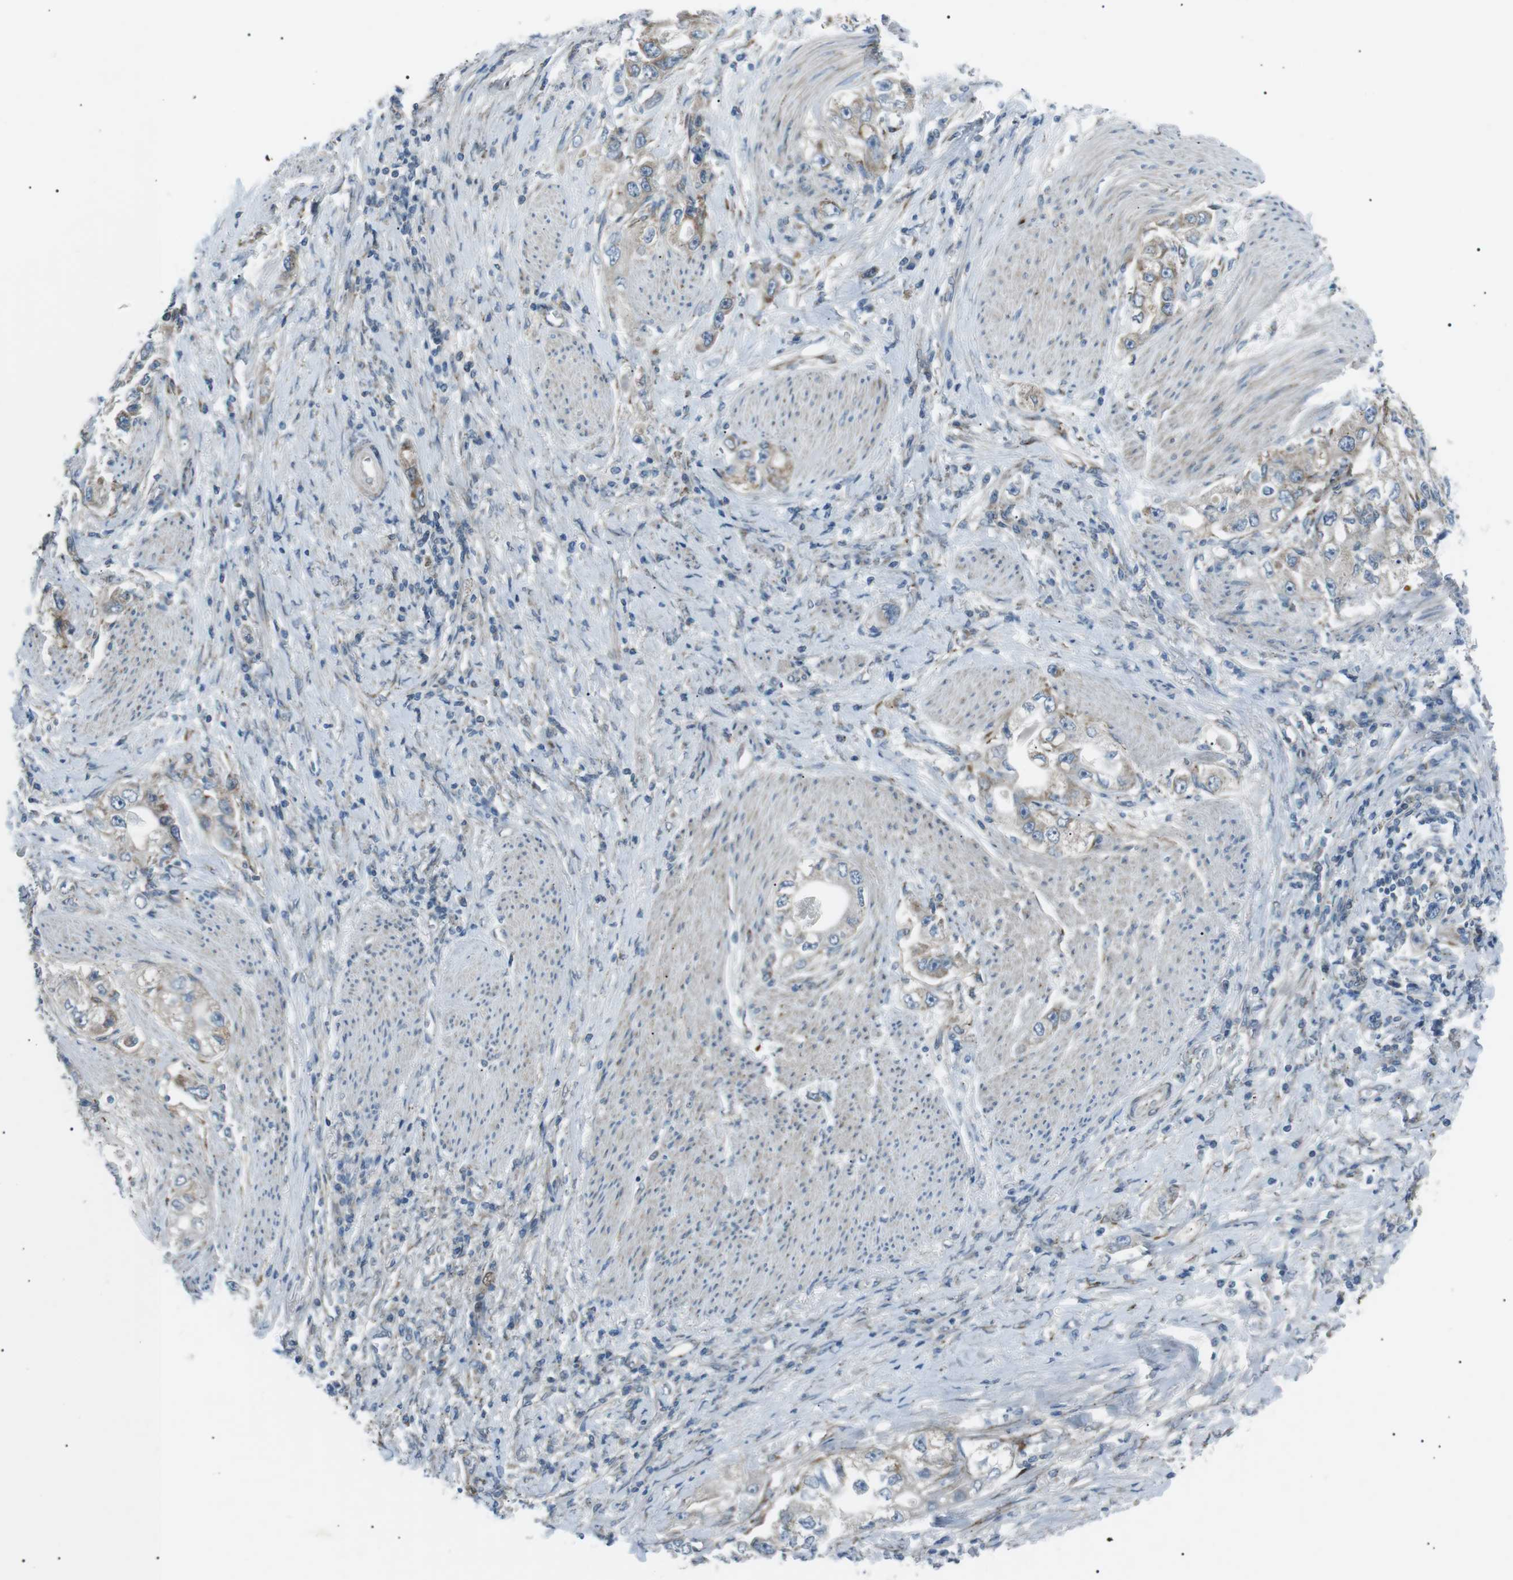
{"staining": {"intensity": "moderate", "quantity": "25%-75%", "location": "cytoplasmic/membranous"}, "tissue": "stomach cancer", "cell_type": "Tumor cells", "image_type": "cancer", "snomed": [{"axis": "morphology", "description": "Adenocarcinoma, NOS"}, {"axis": "topography", "description": "Stomach, lower"}], "caption": "Stomach cancer (adenocarcinoma) was stained to show a protein in brown. There is medium levels of moderate cytoplasmic/membranous positivity in approximately 25%-75% of tumor cells.", "gene": "ARID5B", "patient": {"sex": "female", "age": 93}}